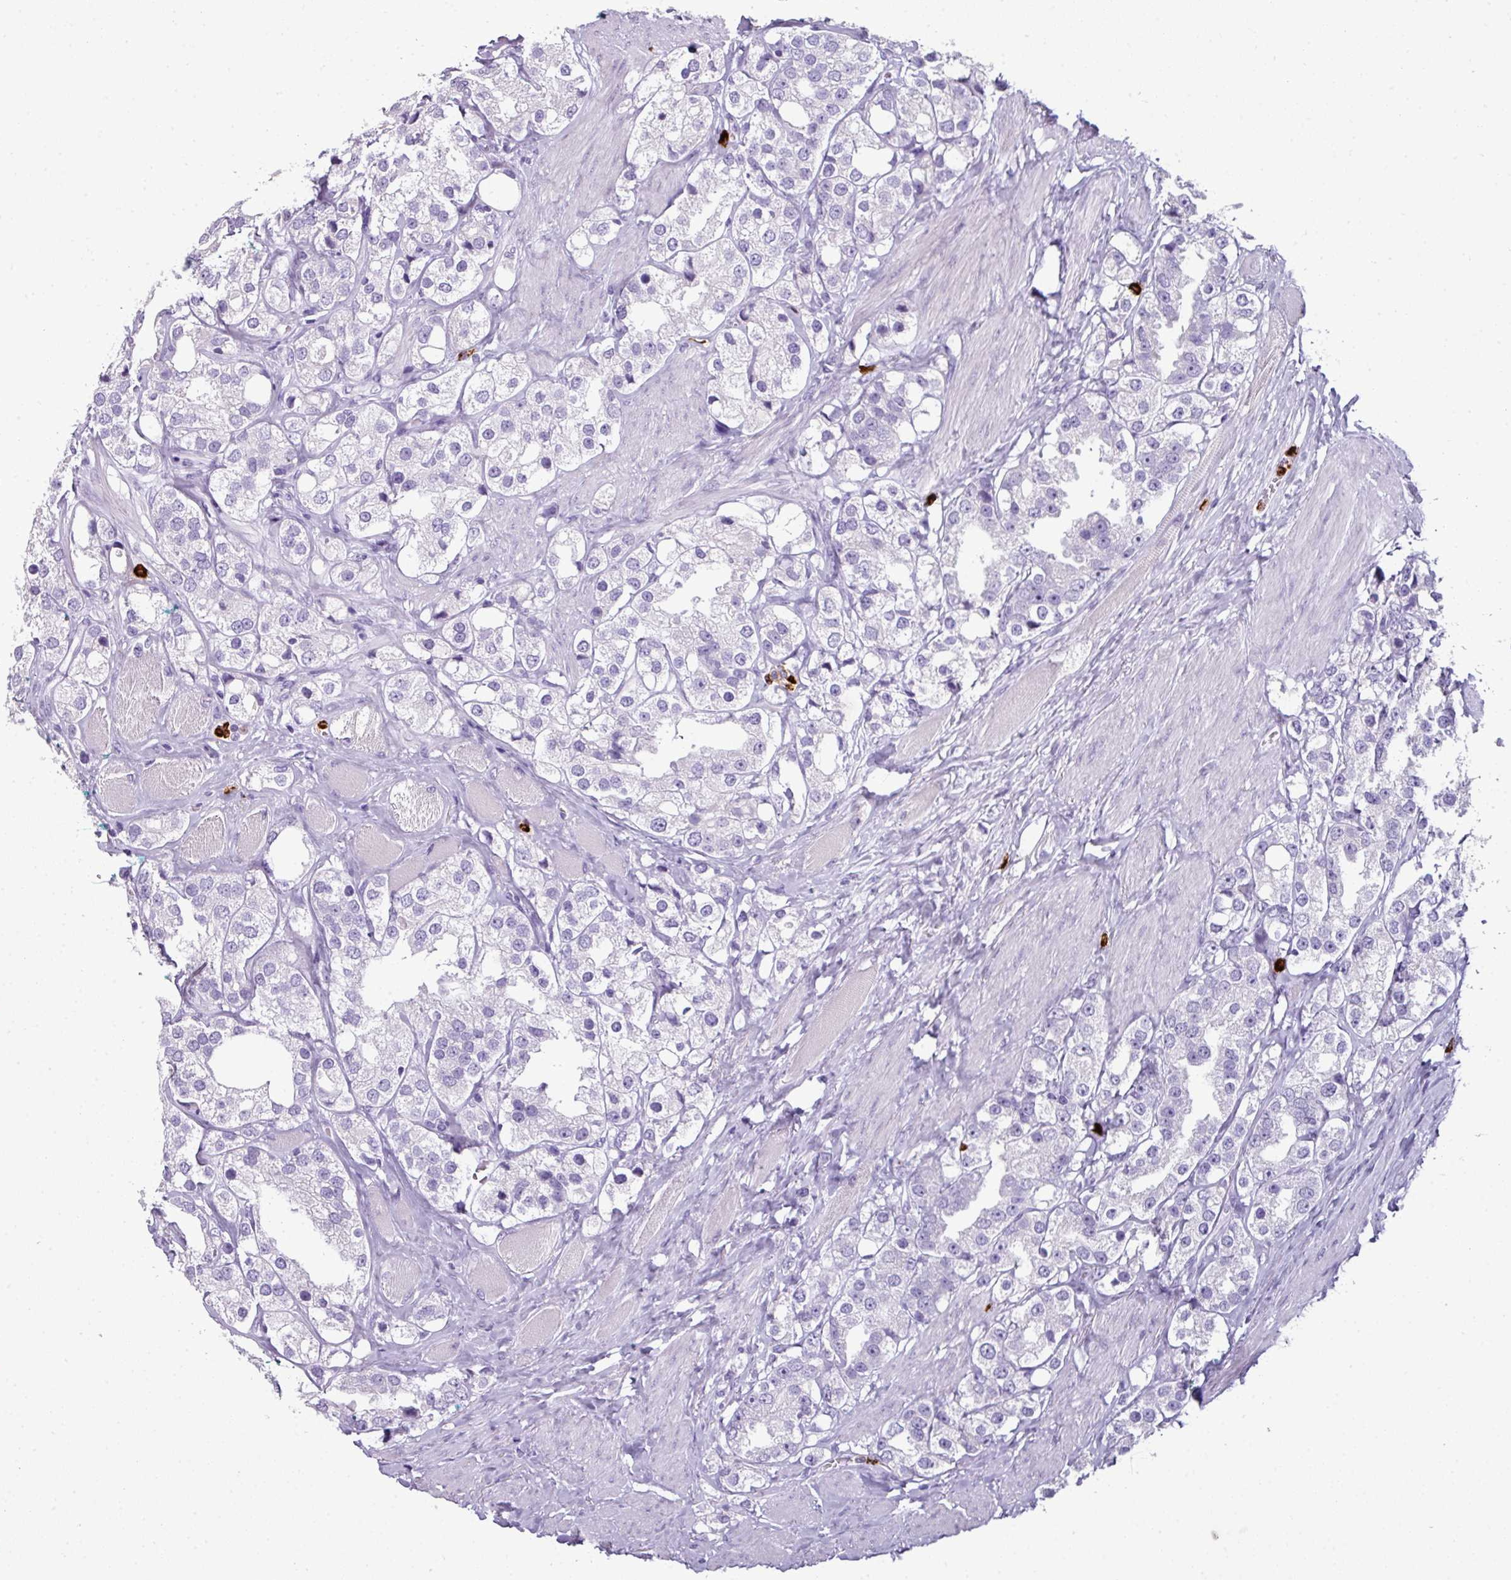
{"staining": {"intensity": "negative", "quantity": "none", "location": "none"}, "tissue": "prostate cancer", "cell_type": "Tumor cells", "image_type": "cancer", "snomed": [{"axis": "morphology", "description": "Adenocarcinoma, NOS"}, {"axis": "topography", "description": "Prostate"}], "caption": "Tumor cells show no significant protein expression in prostate cancer (adenocarcinoma).", "gene": "CTSG", "patient": {"sex": "male", "age": 79}}